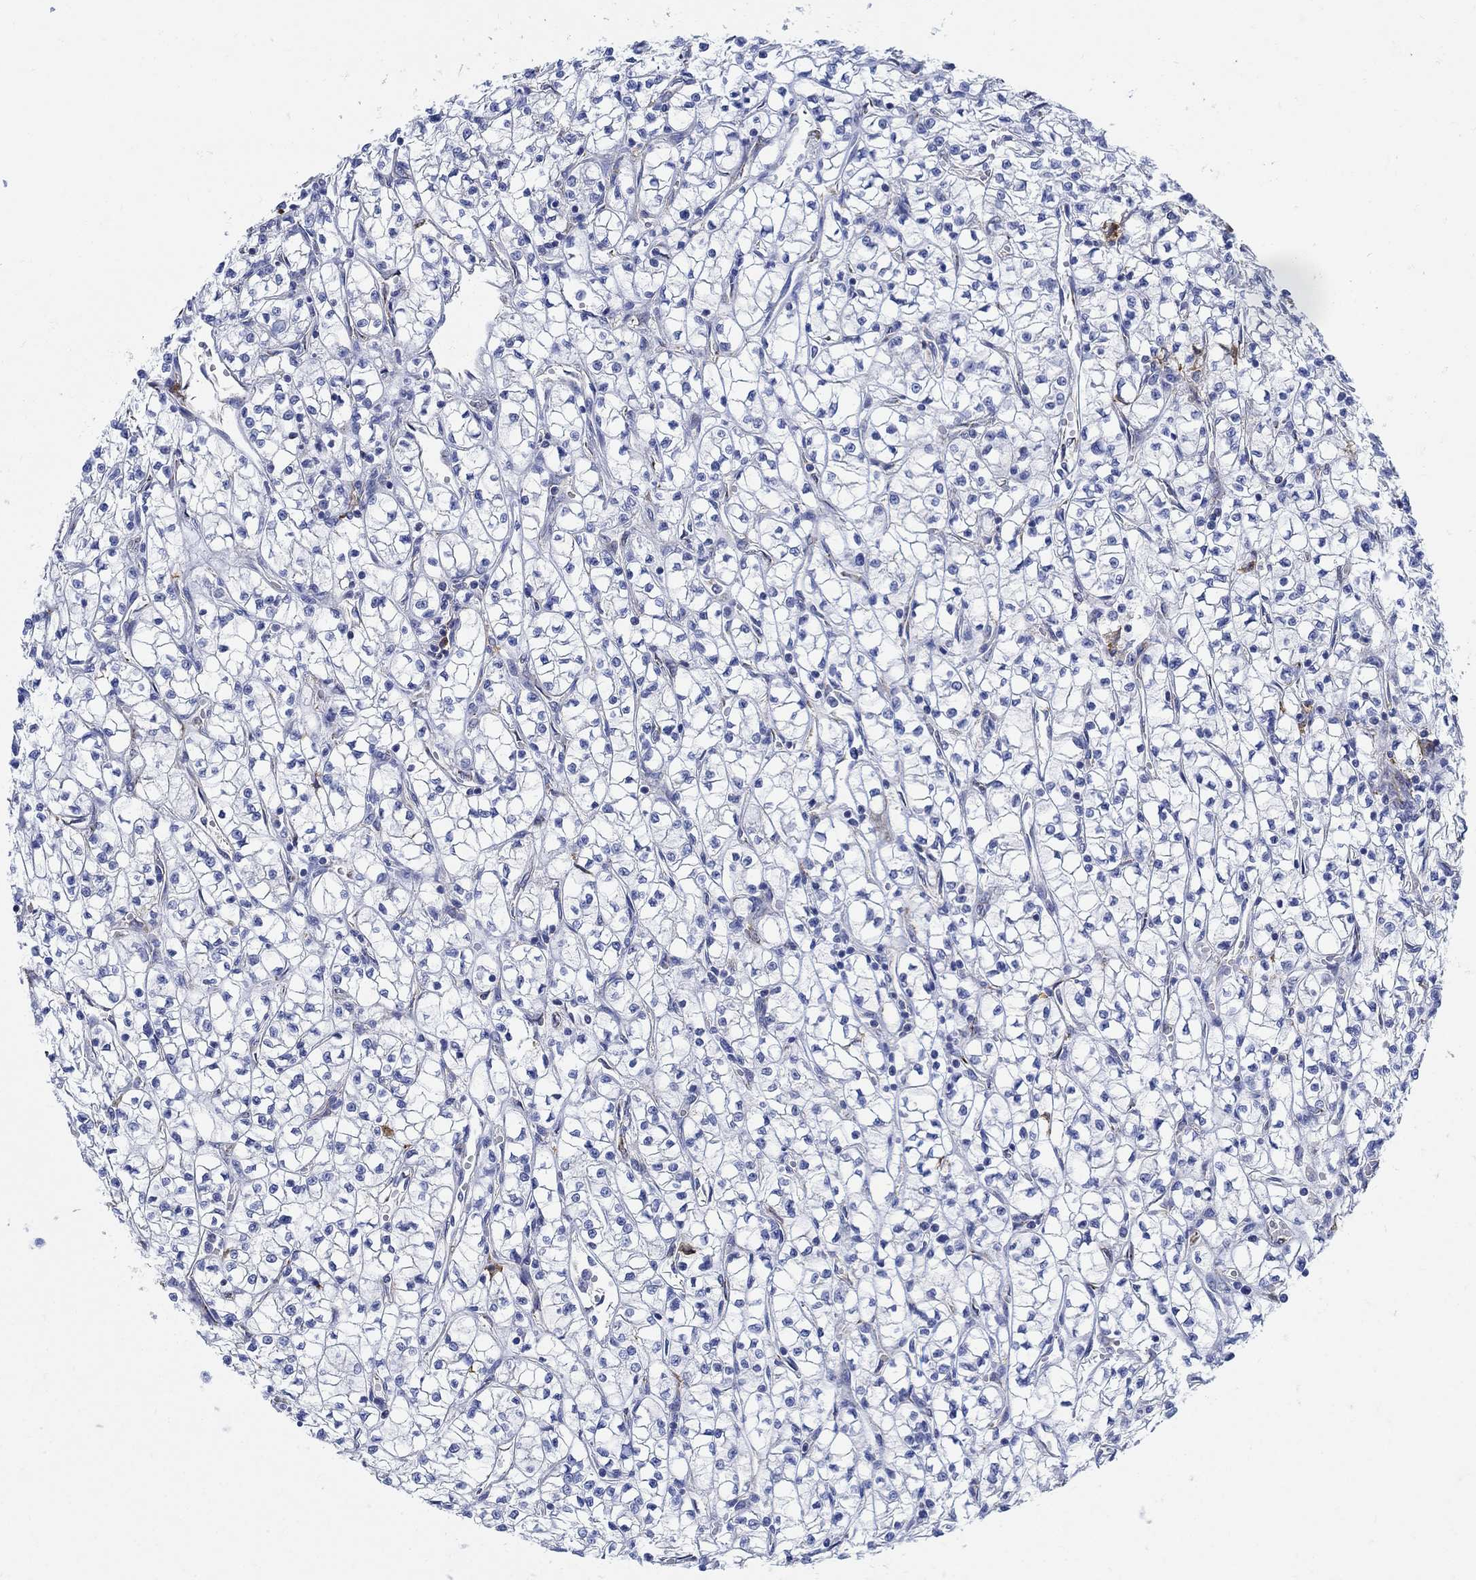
{"staining": {"intensity": "negative", "quantity": "none", "location": "none"}, "tissue": "renal cancer", "cell_type": "Tumor cells", "image_type": "cancer", "snomed": [{"axis": "morphology", "description": "Adenocarcinoma, NOS"}, {"axis": "topography", "description": "Kidney"}], "caption": "Tumor cells show no significant expression in renal adenocarcinoma.", "gene": "PHF21B", "patient": {"sex": "female", "age": 64}}